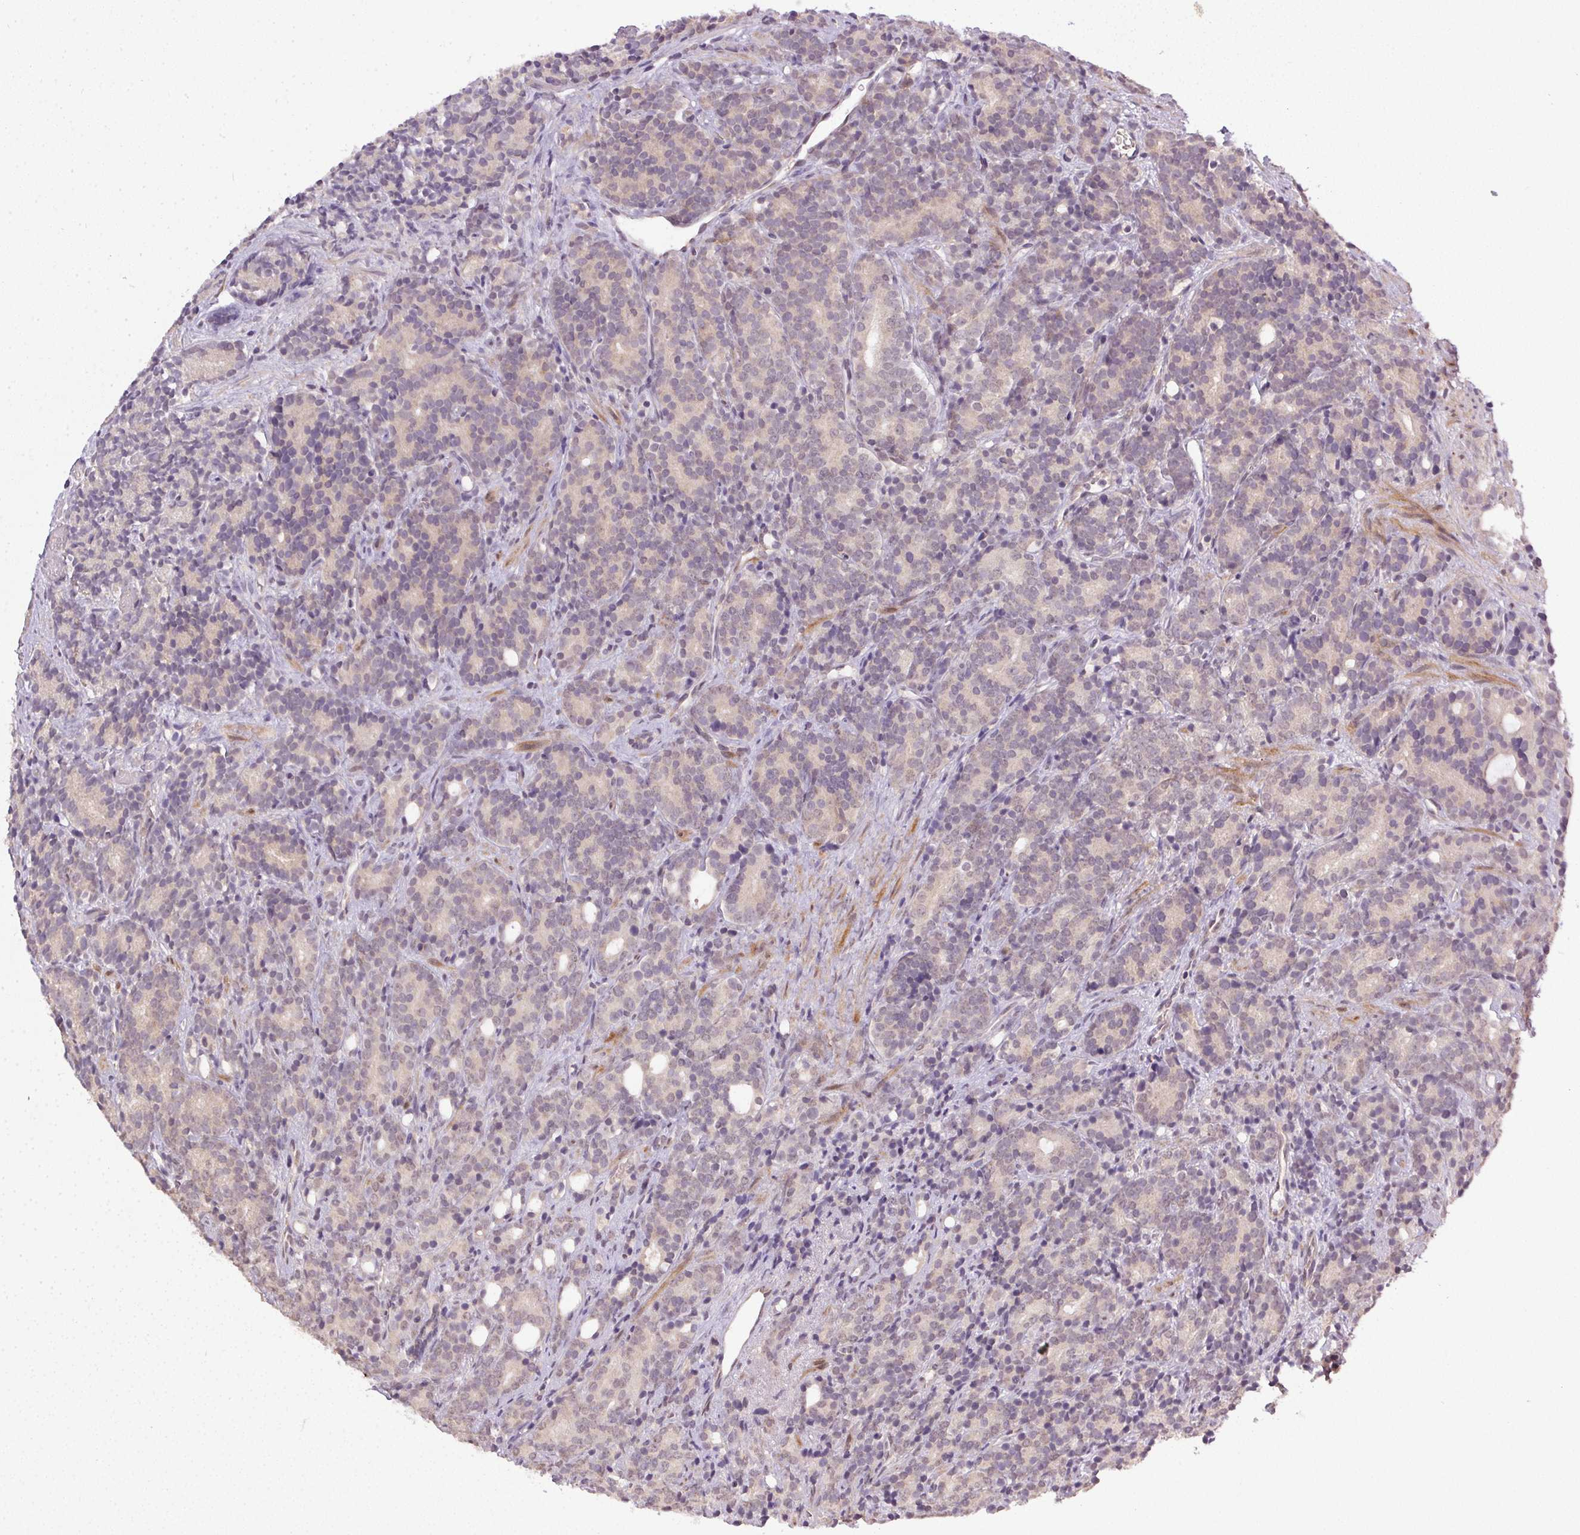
{"staining": {"intensity": "weak", "quantity": "<25%", "location": "cytoplasmic/membranous,nuclear"}, "tissue": "prostate cancer", "cell_type": "Tumor cells", "image_type": "cancer", "snomed": [{"axis": "morphology", "description": "Adenocarcinoma, High grade"}, {"axis": "topography", "description": "Prostate"}], "caption": "The photomicrograph shows no staining of tumor cells in adenocarcinoma (high-grade) (prostate). (Brightfield microscopy of DAB (3,3'-diaminobenzidine) immunohistochemistry at high magnification).", "gene": "PPP4R4", "patient": {"sex": "male", "age": 84}}